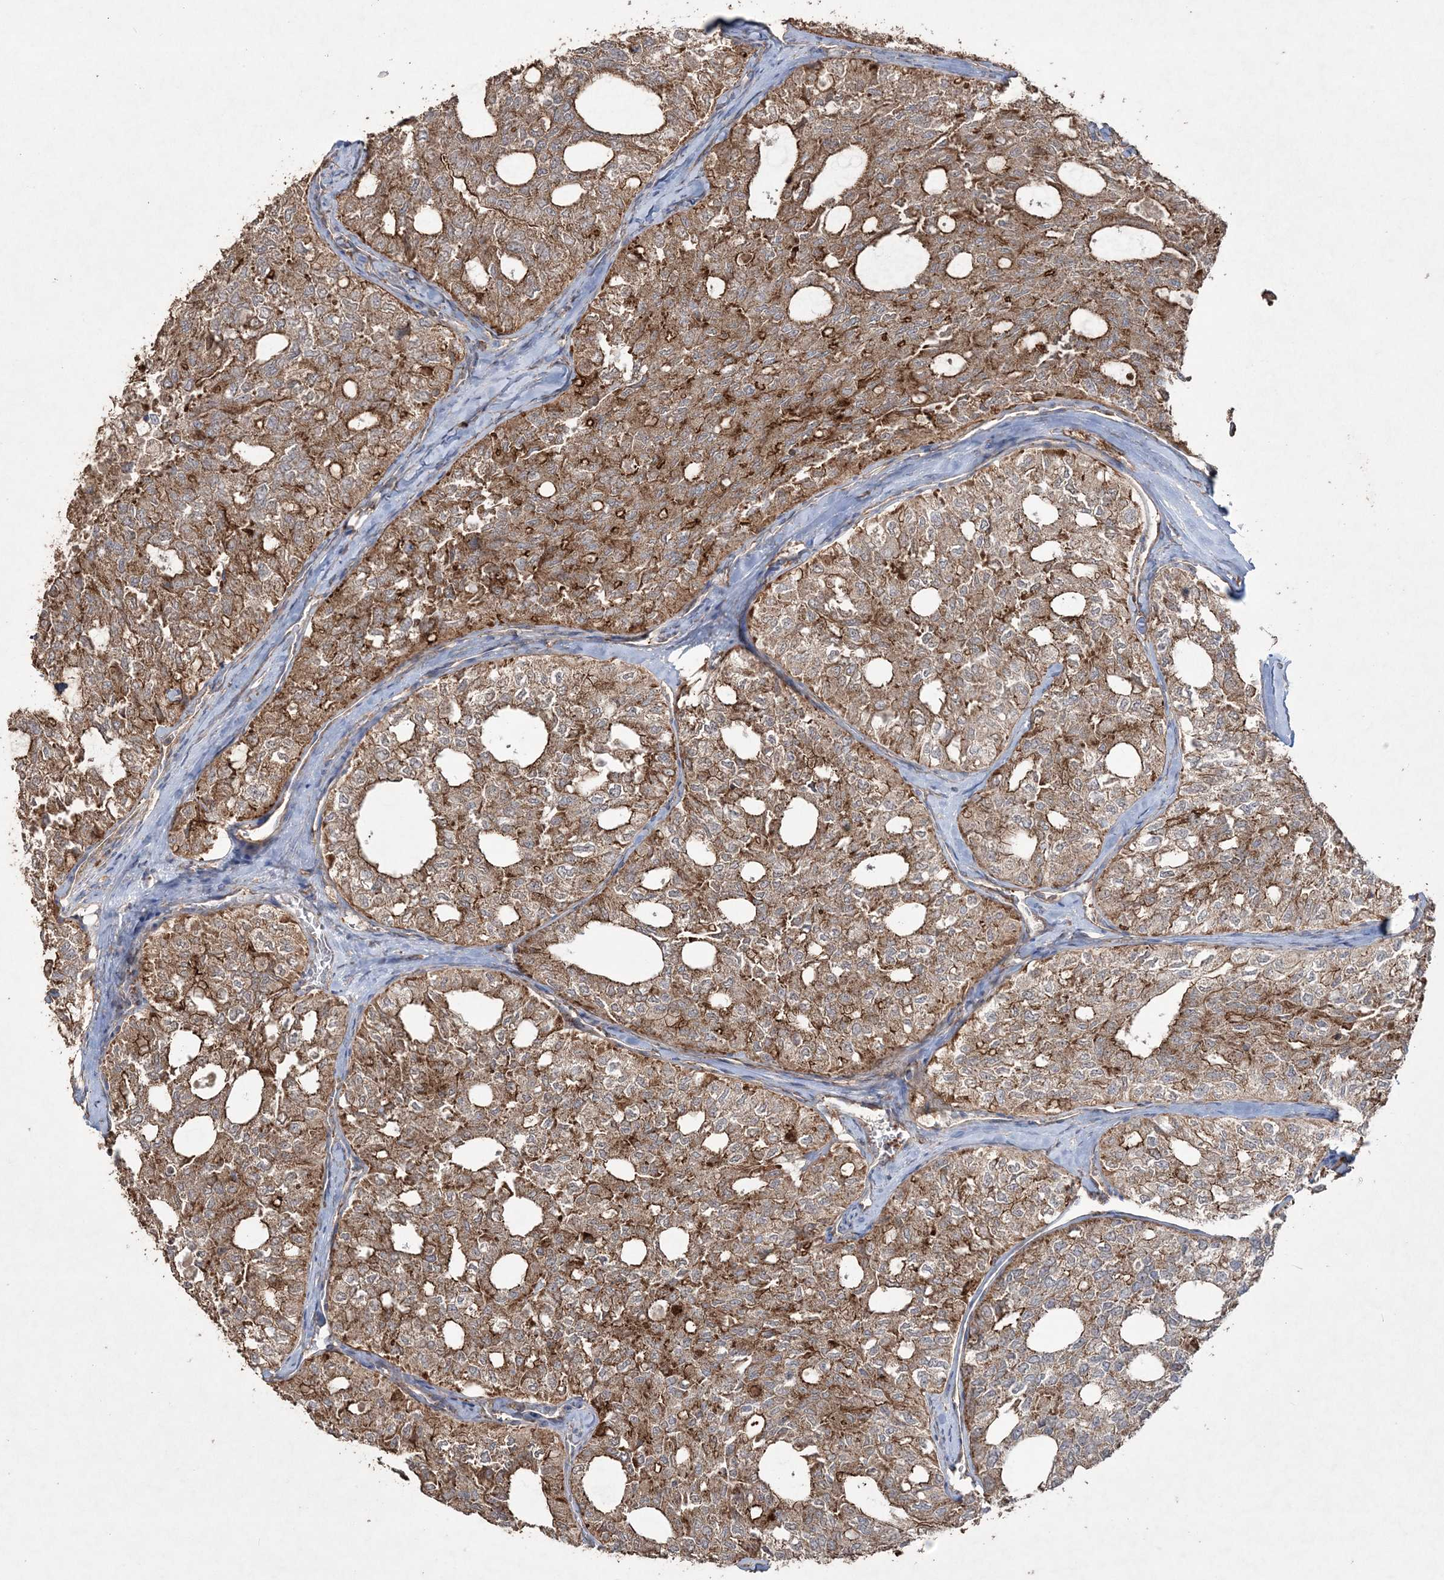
{"staining": {"intensity": "strong", "quantity": ">75%", "location": "cytoplasmic/membranous"}, "tissue": "thyroid cancer", "cell_type": "Tumor cells", "image_type": "cancer", "snomed": [{"axis": "morphology", "description": "Follicular adenoma carcinoma, NOS"}, {"axis": "topography", "description": "Thyroid gland"}], "caption": "IHC photomicrograph of thyroid follicular adenoma carcinoma stained for a protein (brown), which shows high levels of strong cytoplasmic/membranous expression in approximately >75% of tumor cells.", "gene": "TTC7A", "patient": {"sex": "male", "age": 75}}